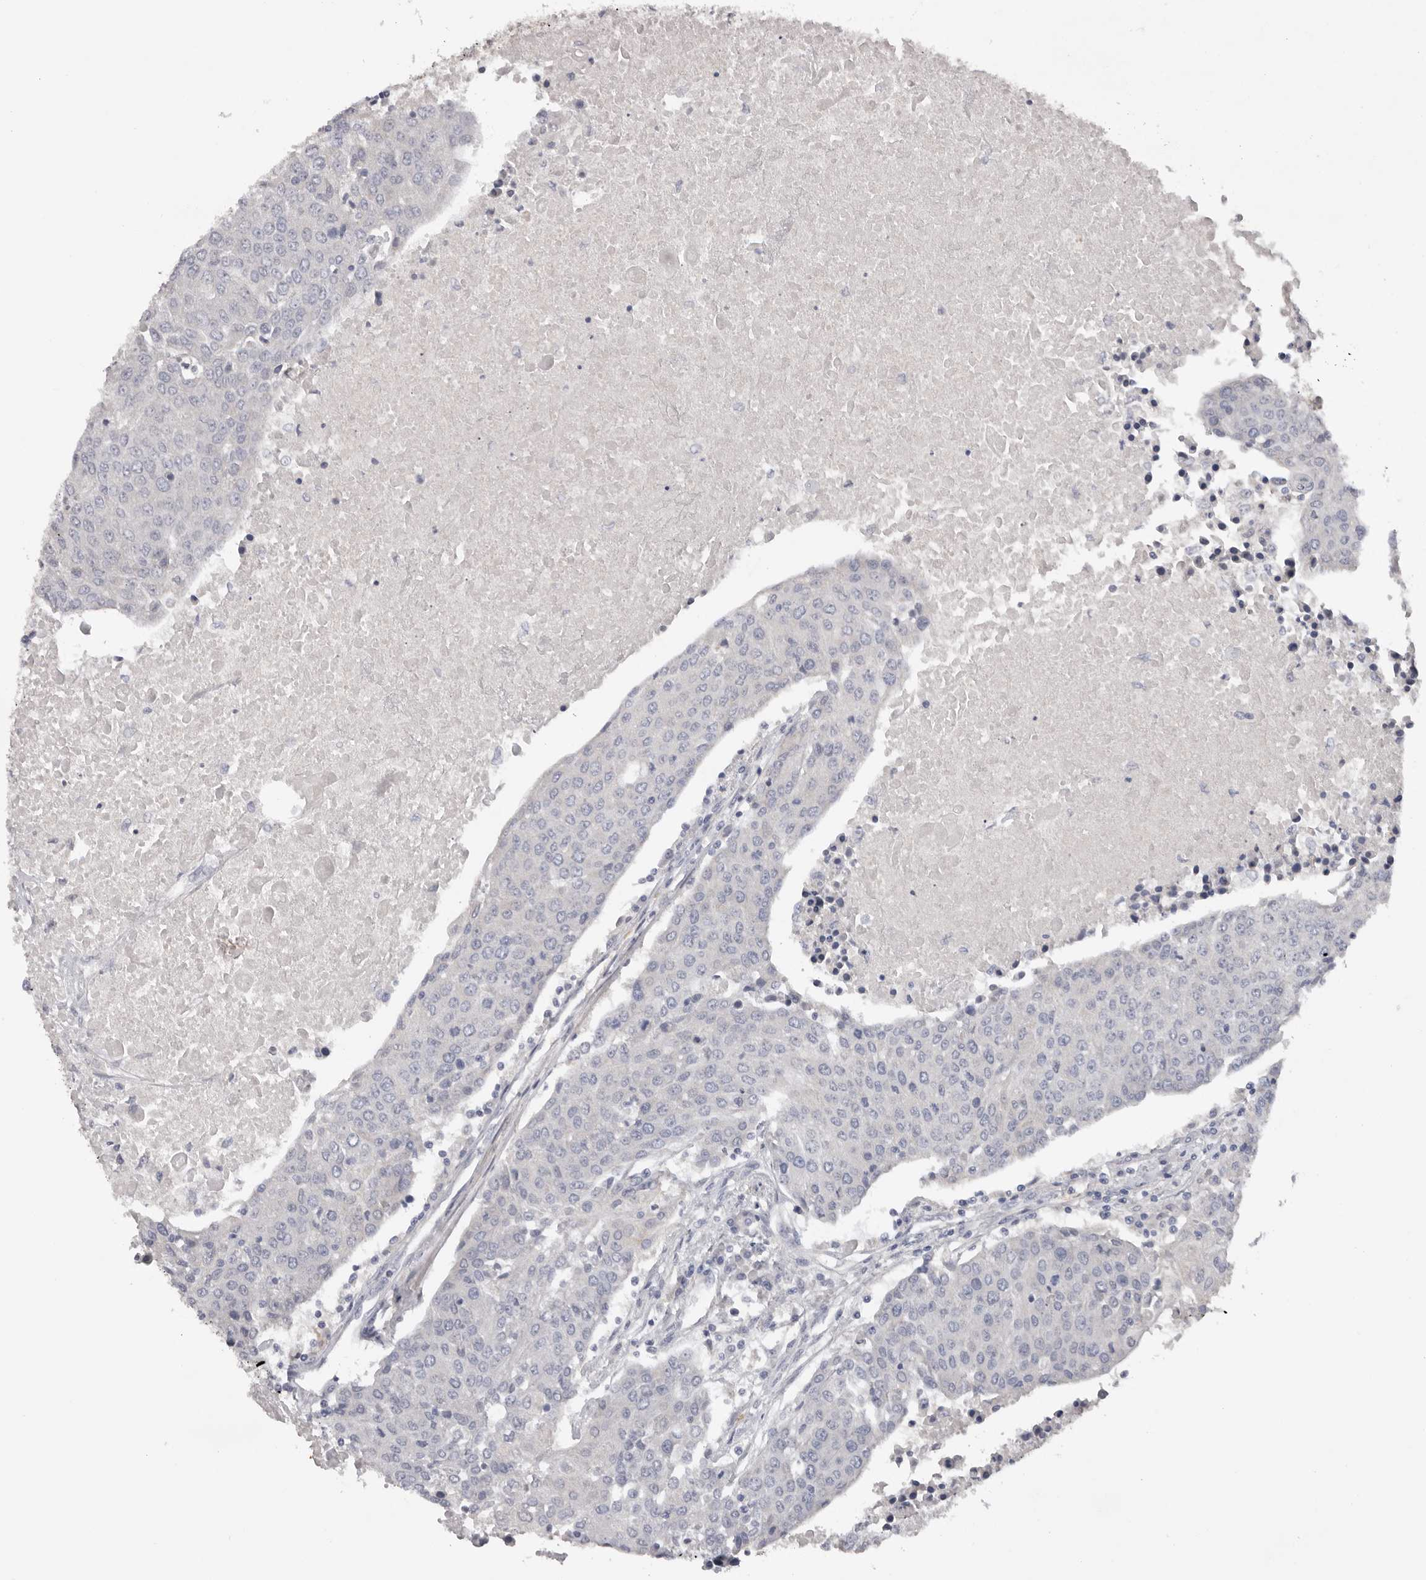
{"staining": {"intensity": "negative", "quantity": "none", "location": "none"}, "tissue": "urothelial cancer", "cell_type": "Tumor cells", "image_type": "cancer", "snomed": [{"axis": "morphology", "description": "Urothelial carcinoma, High grade"}, {"axis": "topography", "description": "Urinary bladder"}], "caption": "High magnification brightfield microscopy of high-grade urothelial carcinoma stained with DAB (brown) and counterstained with hematoxylin (blue): tumor cells show no significant staining.", "gene": "TNR", "patient": {"sex": "female", "age": 85}}